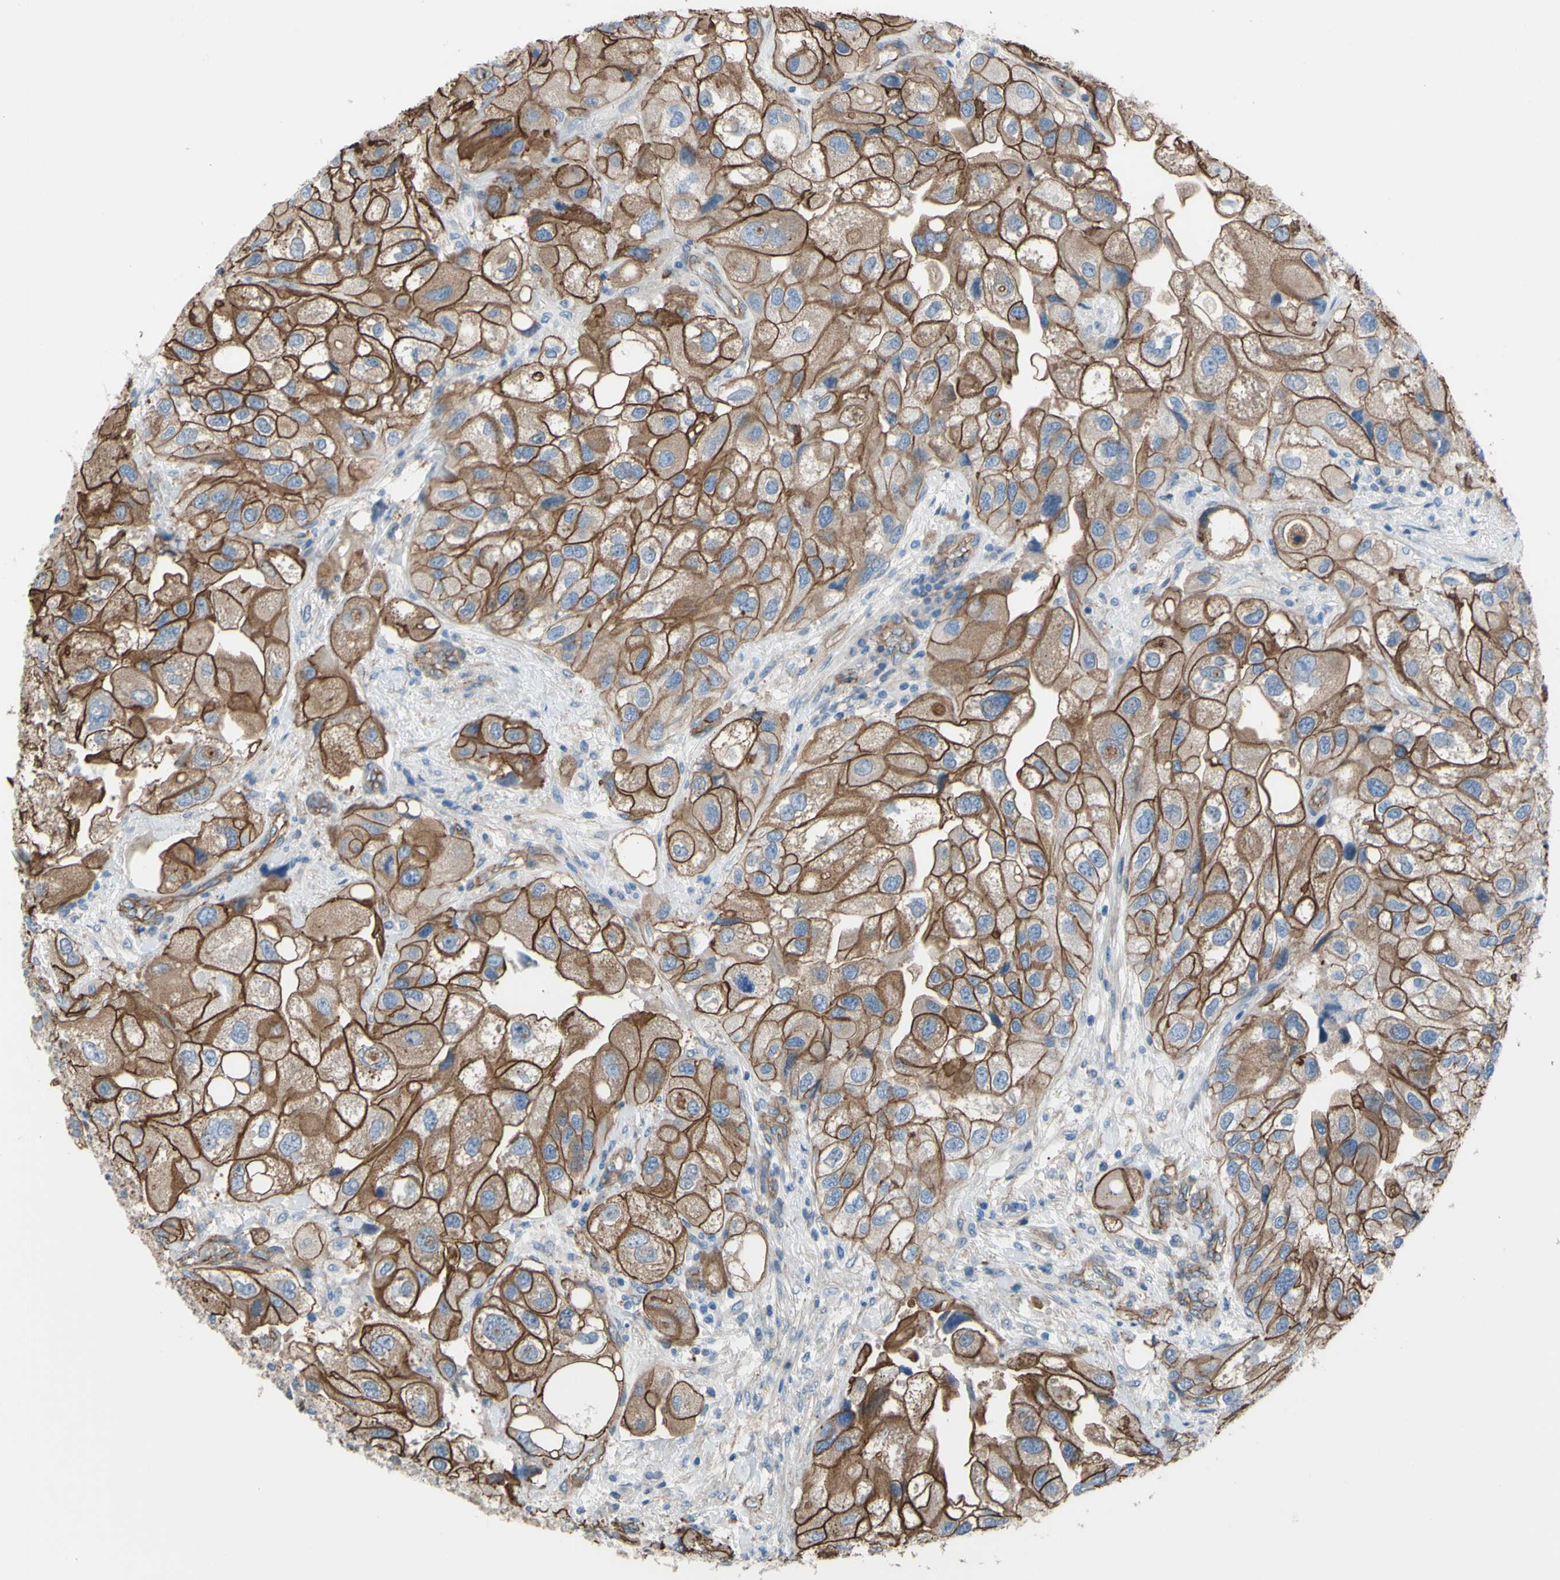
{"staining": {"intensity": "strong", "quantity": ">75%", "location": "cytoplasmic/membranous"}, "tissue": "urothelial cancer", "cell_type": "Tumor cells", "image_type": "cancer", "snomed": [{"axis": "morphology", "description": "Urothelial carcinoma, High grade"}, {"axis": "topography", "description": "Urinary bladder"}], "caption": "A brown stain labels strong cytoplasmic/membranous expression of a protein in human urothelial cancer tumor cells.", "gene": "TPBG", "patient": {"sex": "female", "age": 64}}